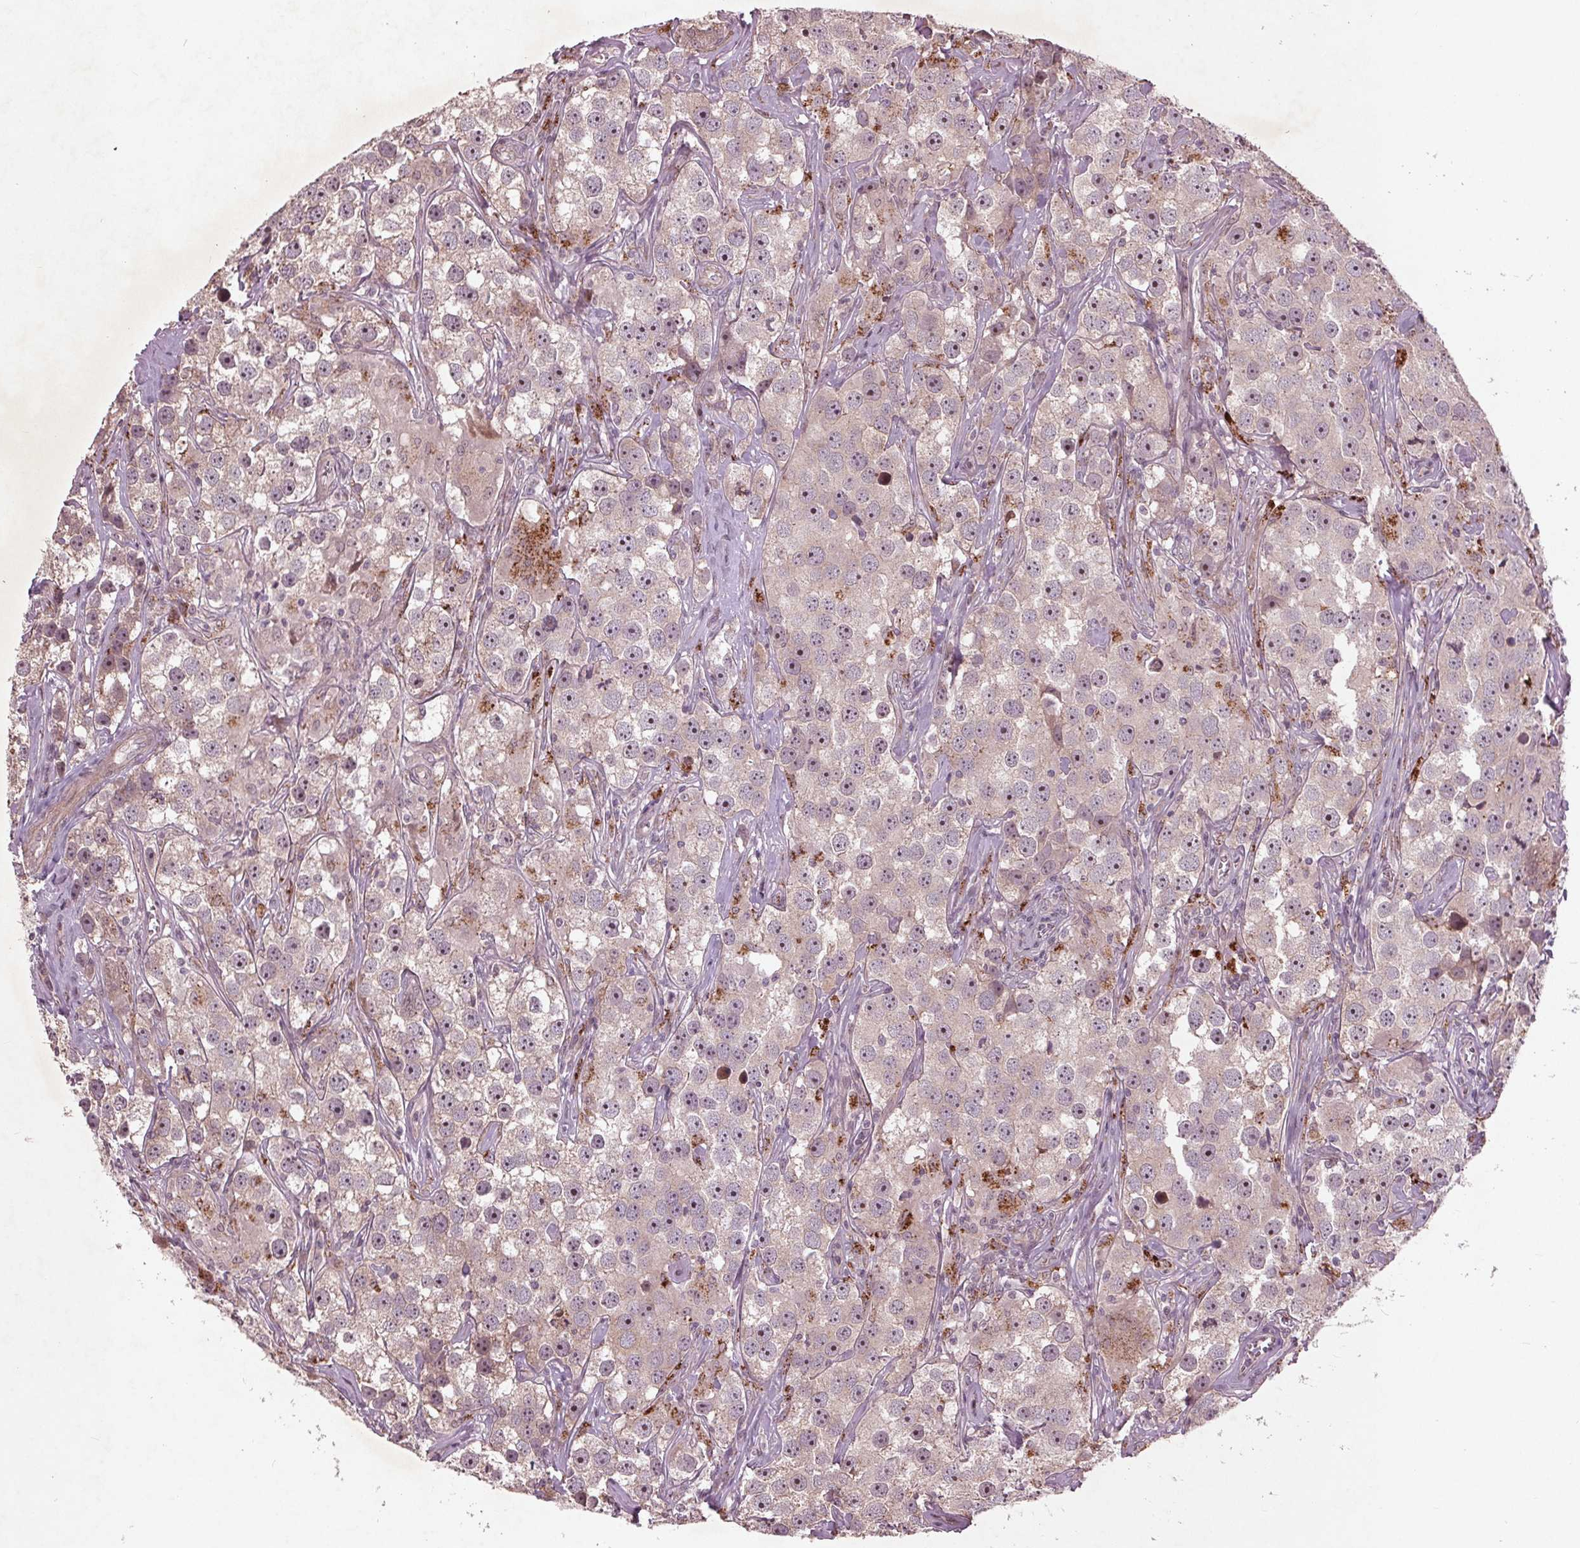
{"staining": {"intensity": "moderate", "quantity": "<25%", "location": "nuclear"}, "tissue": "testis cancer", "cell_type": "Tumor cells", "image_type": "cancer", "snomed": [{"axis": "morphology", "description": "Seminoma, NOS"}, {"axis": "topography", "description": "Testis"}], "caption": "Testis cancer (seminoma) stained with immunohistochemistry (IHC) exhibits moderate nuclear staining in approximately <25% of tumor cells.", "gene": "CDKL4", "patient": {"sex": "male", "age": 49}}